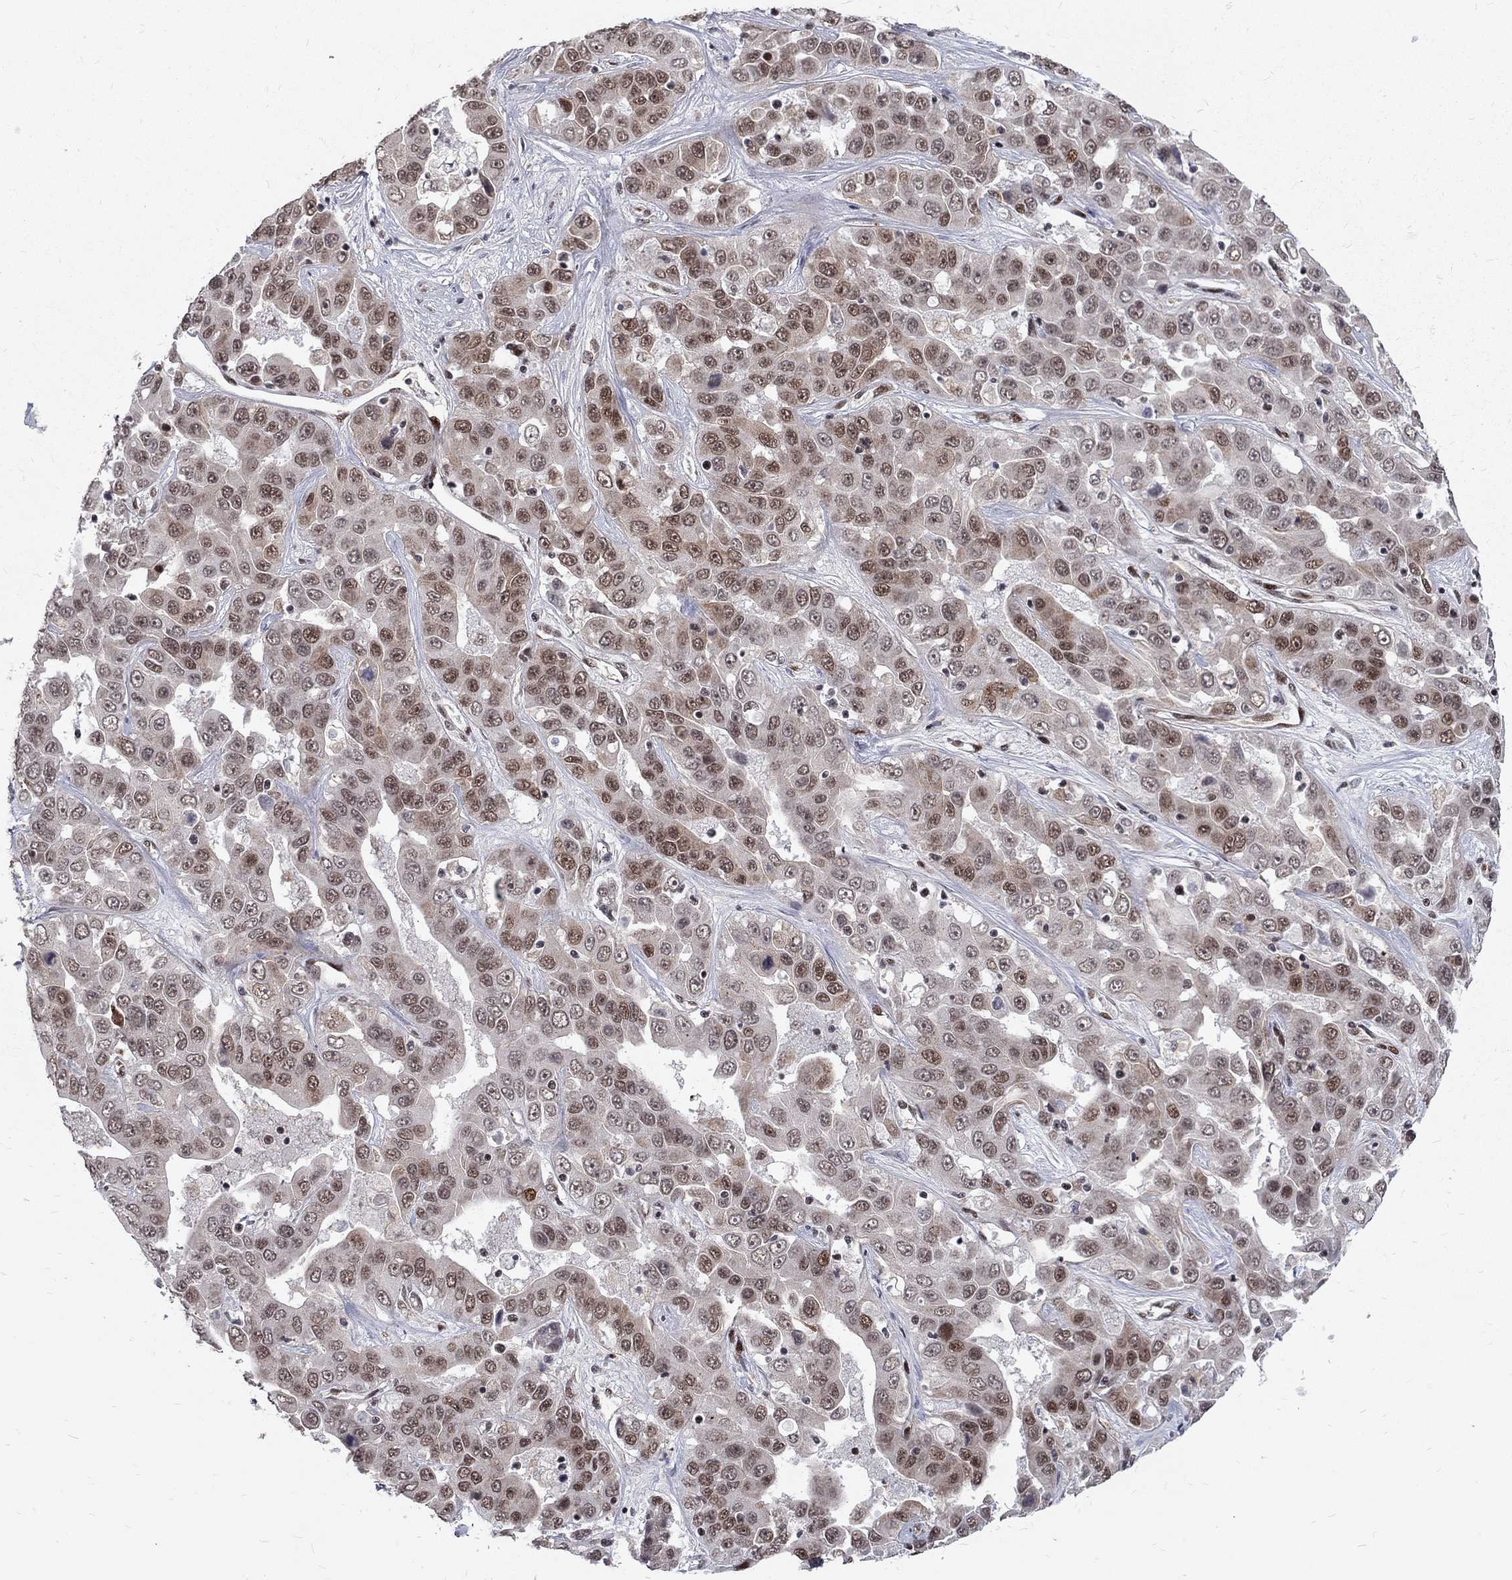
{"staining": {"intensity": "strong", "quantity": "25%-75%", "location": "nuclear"}, "tissue": "liver cancer", "cell_type": "Tumor cells", "image_type": "cancer", "snomed": [{"axis": "morphology", "description": "Cholangiocarcinoma"}, {"axis": "topography", "description": "Liver"}], "caption": "This image reveals IHC staining of human cholangiocarcinoma (liver), with high strong nuclear positivity in about 25%-75% of tumor cells.", "gene": "TCEAL1", "patient": {"sex": "female", "age": 52}}